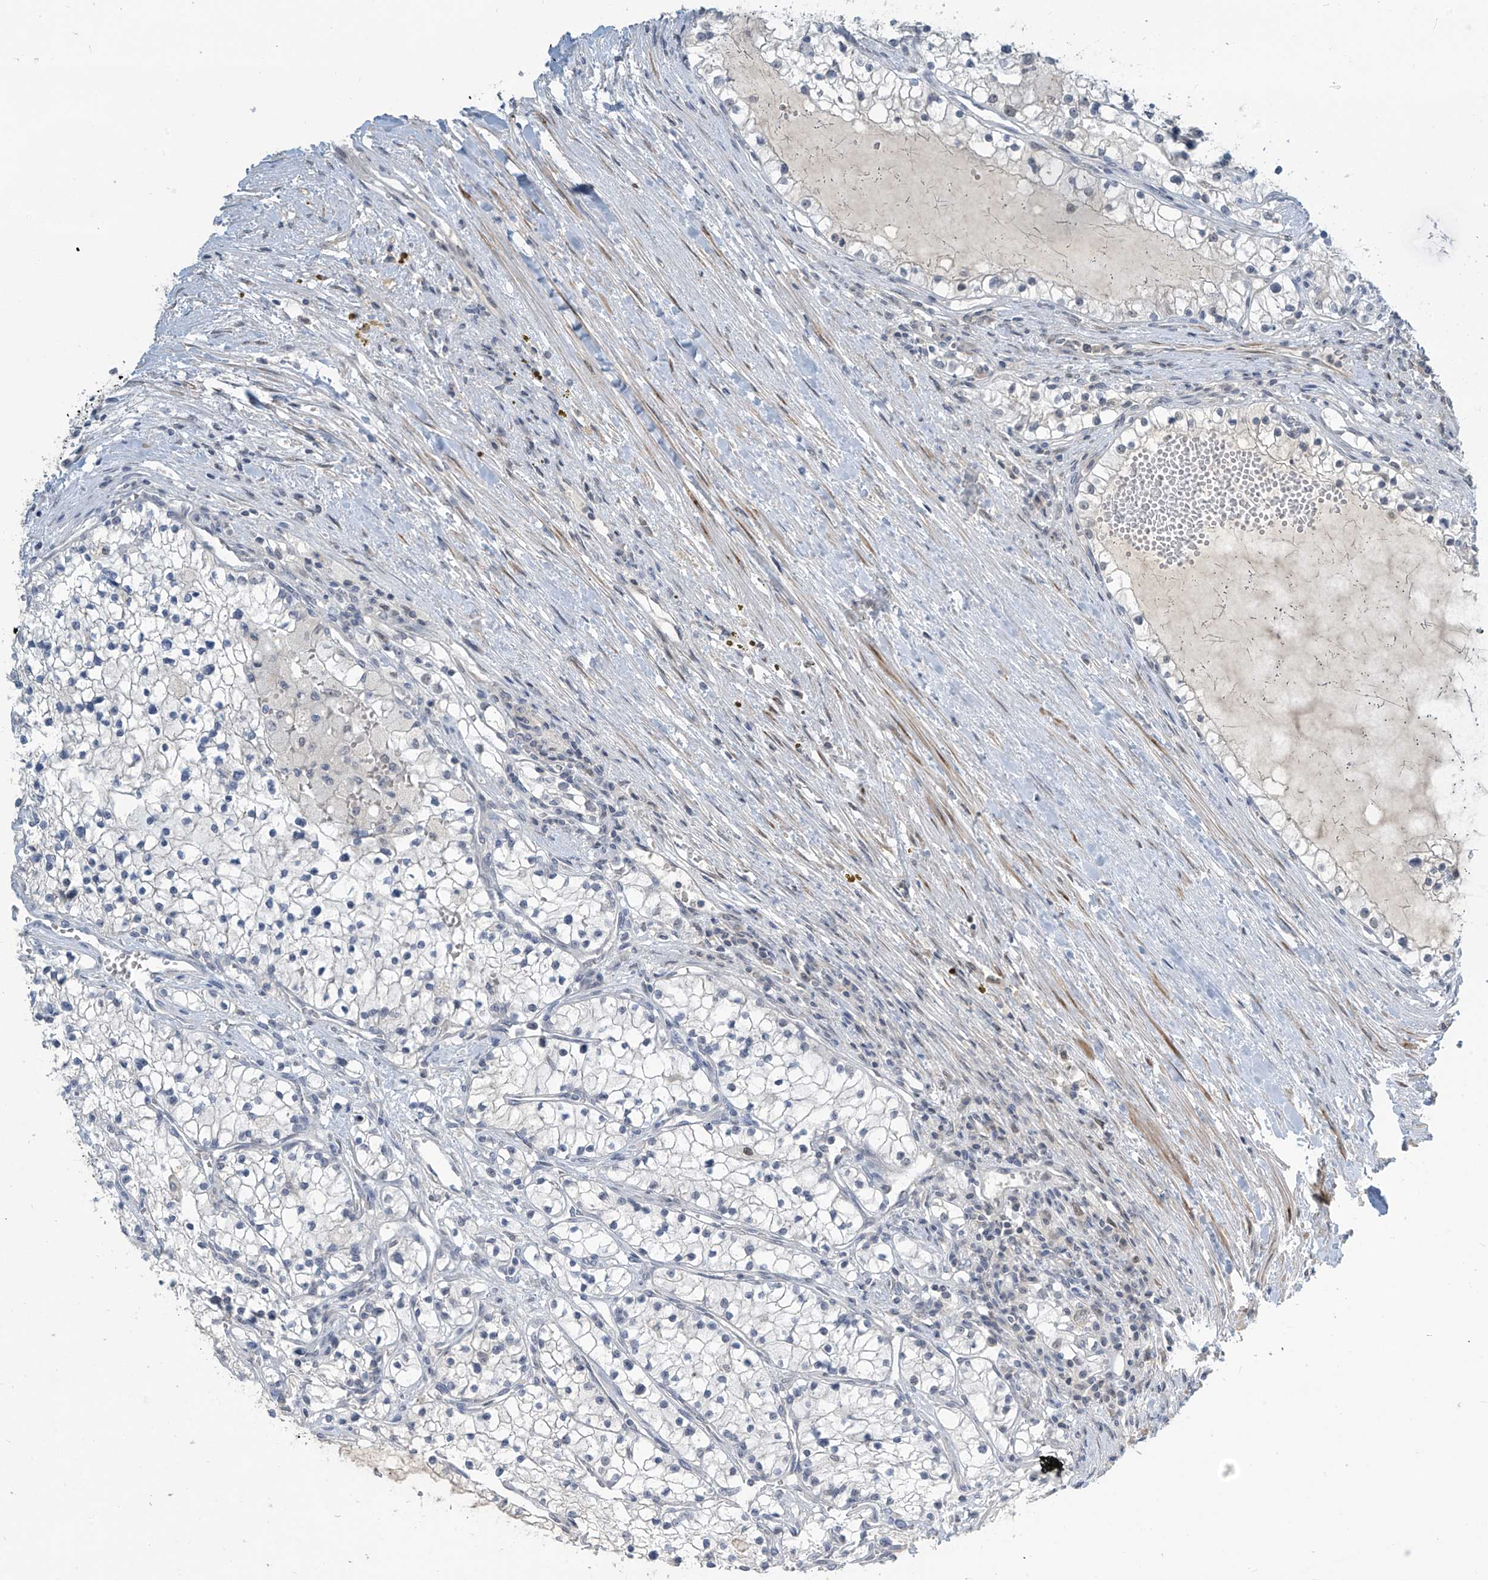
{"staining": {"intensity": "negative", "quantity": "none", "location": "none"}, "tissue": "renal cancer", "cell_type": "Tumor cells", "image_type": "cancer", "snomed": [{"axis": "morphology", "description": "Normal tissue, NOS"}, {"axis": "morphology", "description": "Adenocarcinoma, NOS"}, {"axis": "topography", "description": "Kidney"}], "caption": "Human renal cancer (adenocarcinoma) stained for a protein using immunohistochemistry demonstrates no staining in tumor cells.", "gene": "METAP1D", "patient": {"sex": "male", "age": 68}}